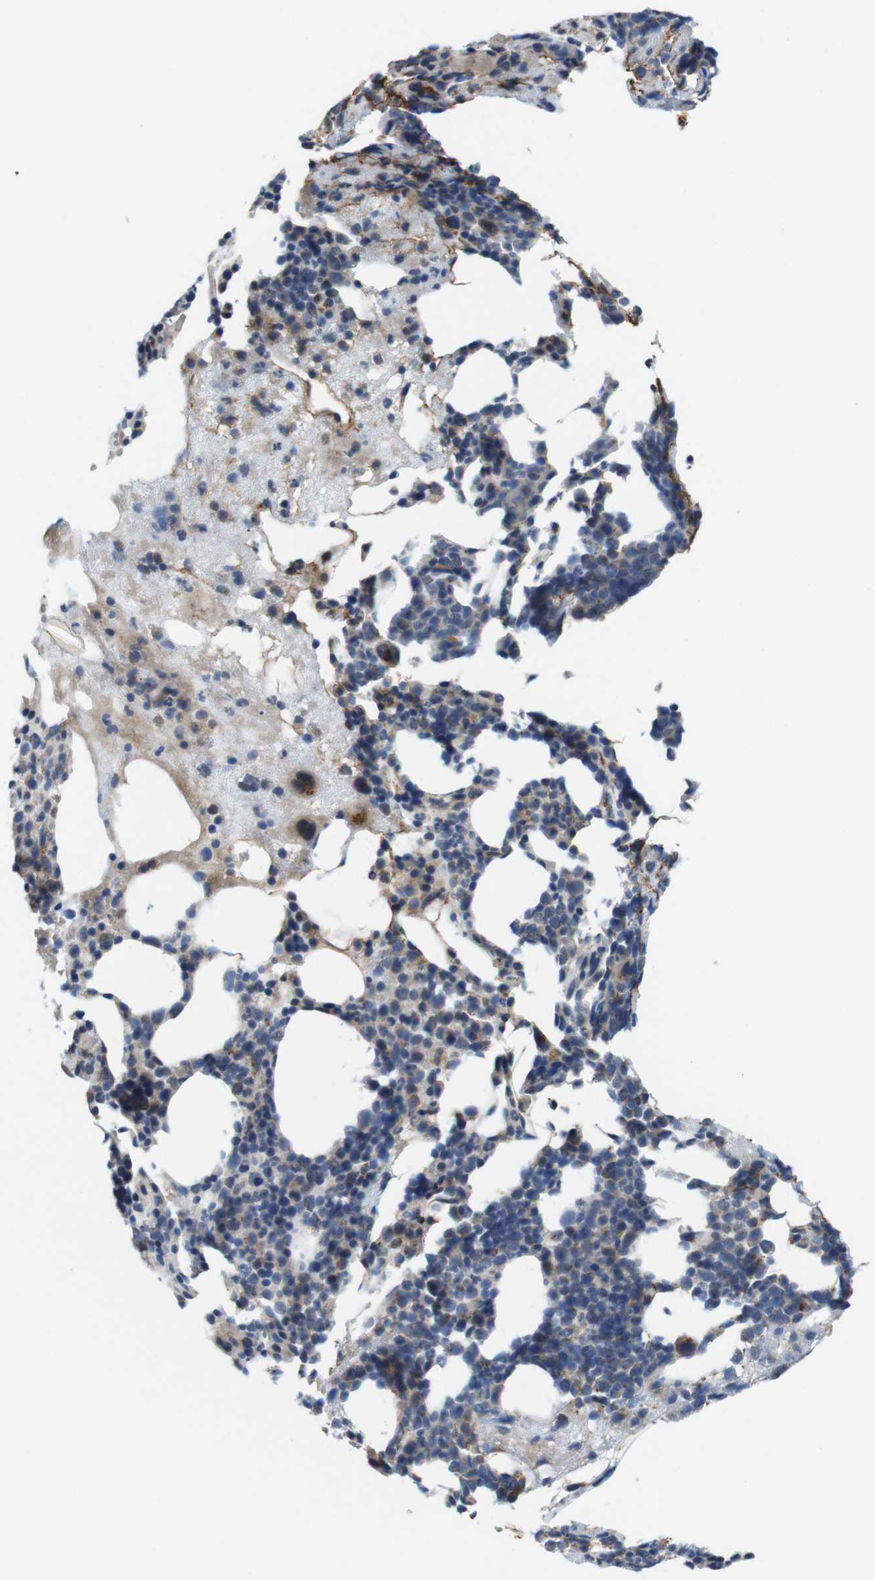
{"staining": {"intensity": "moderate", "quantity": "25%-75%", "location": "cytoplasmic/membranous"}, "tissue": "bone marrow", "cell_type": "Hematopoietic cells", "image_type": "normal", "snomed": [{"axis": "morphology", "description": "Normal tissue, NOS"}, {"axis": "morphology", "description": "Inflammation, NOS"}, {"axis": "topography", "description": "Bone marrow"}], "caption": "Protein analysis of unremarkable bone marrow reveals moderate cytoplasmic/membranous expression in about 25%-75% of hematopoietic cells.", "gene": "EFCAB14", "patient": {"sex": "male", "age": 43}}